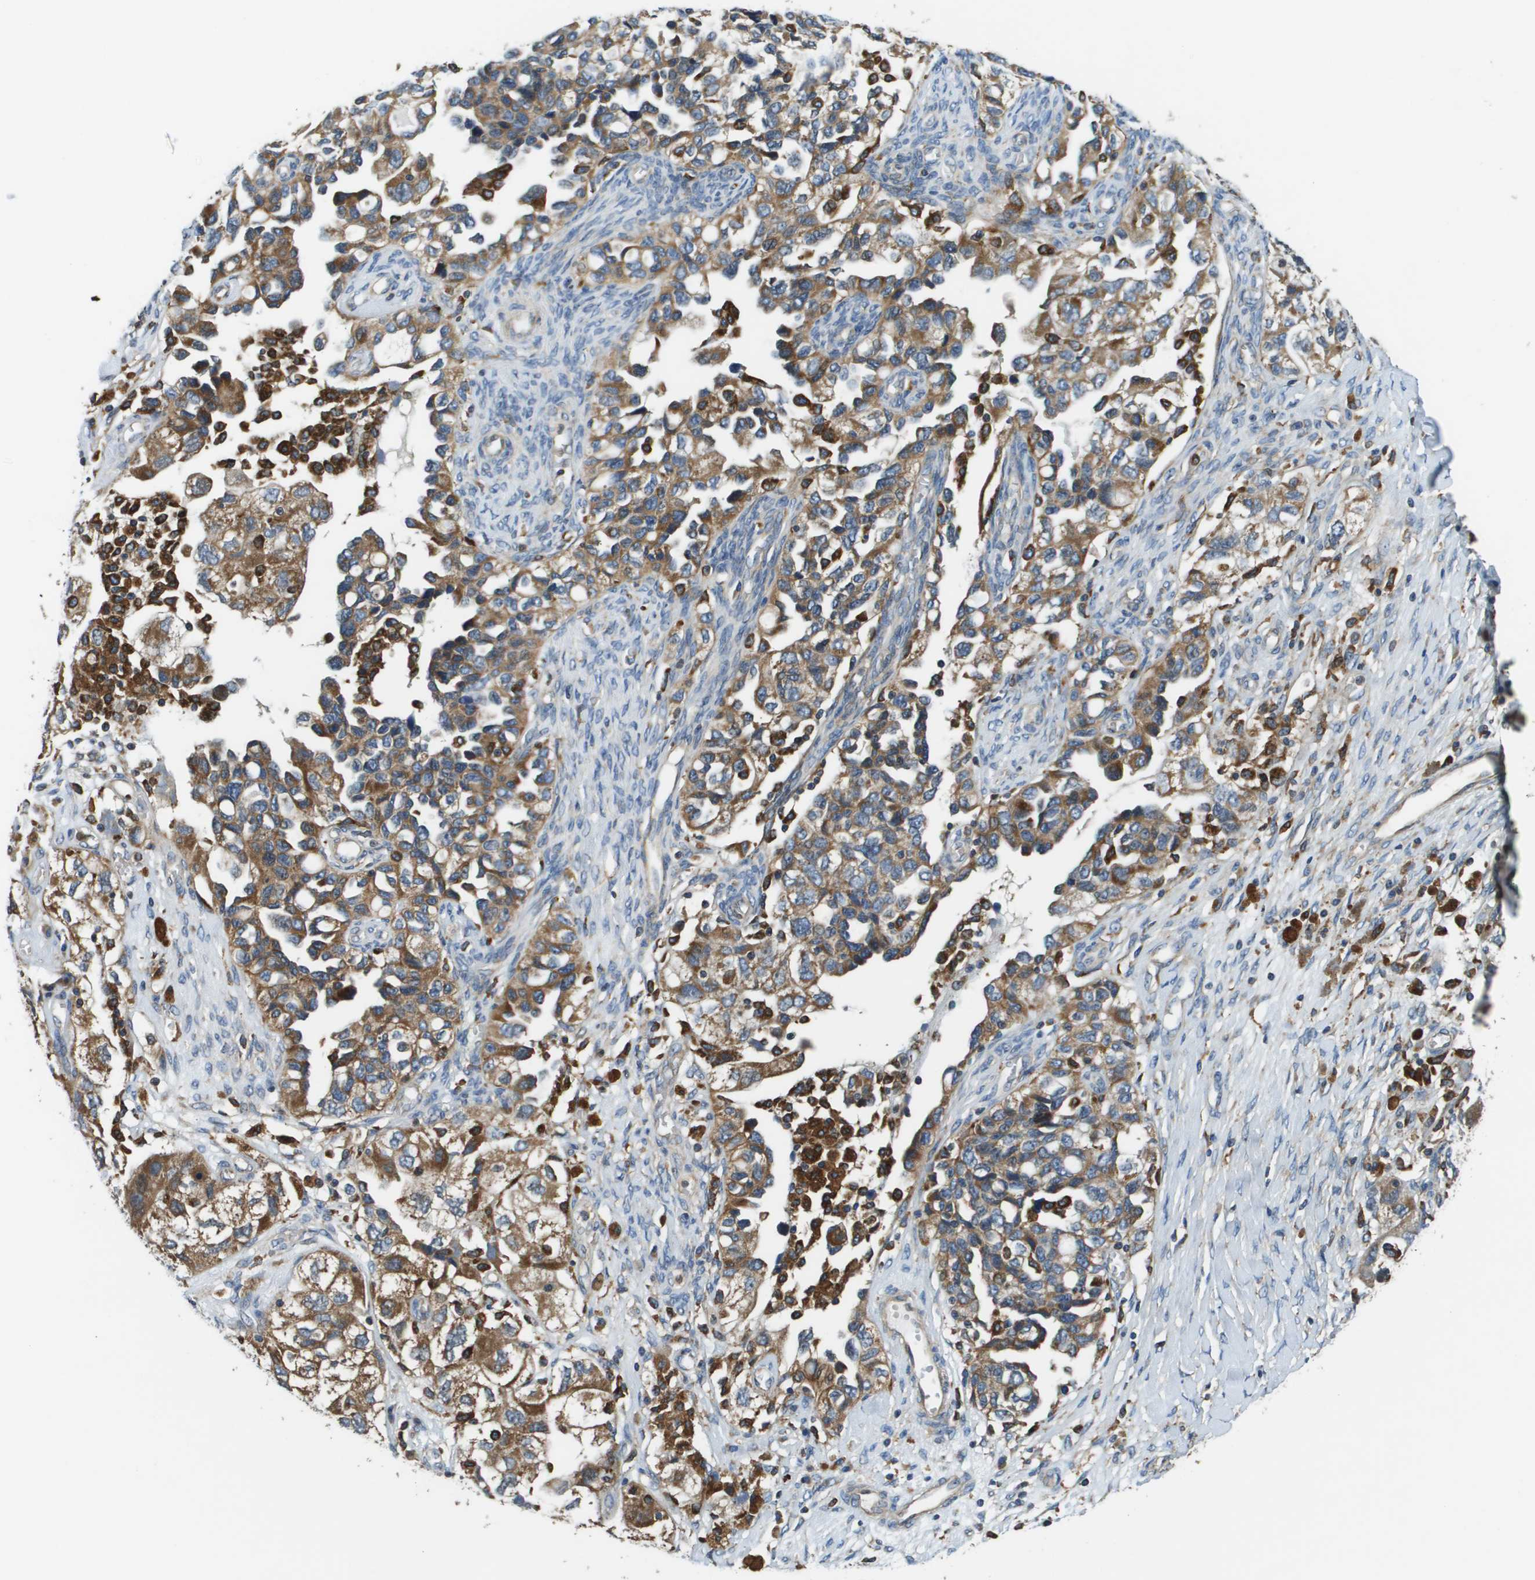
{"staining": {"intensity": "moderate", "quantity": ">75%", "location": "cytoplasmic/membranous"}, "tissue": "ovarian cancer", "cell_type": "Tumor cells", "image_type": "cancer", "snomed": [{"axis": "morphology", "description": "Carcinoma, NOS"}, {"axis": "morphology", "description": "Cystadenocarcinoma, serous, NOS"}, {"axis": "topography", "description": "Ovary"}], "caption": "Immunohistochemistry (IHC) image of ovarian cancer (serous cystadenocarcinoma) stained for a protein (brown), which reveals medium levels of moderate cytoplasmic/membranous expression in approximately >75% of tumor cells.", "gene": "CNPY3", "patient": {"sex": "female", "age": 69}}